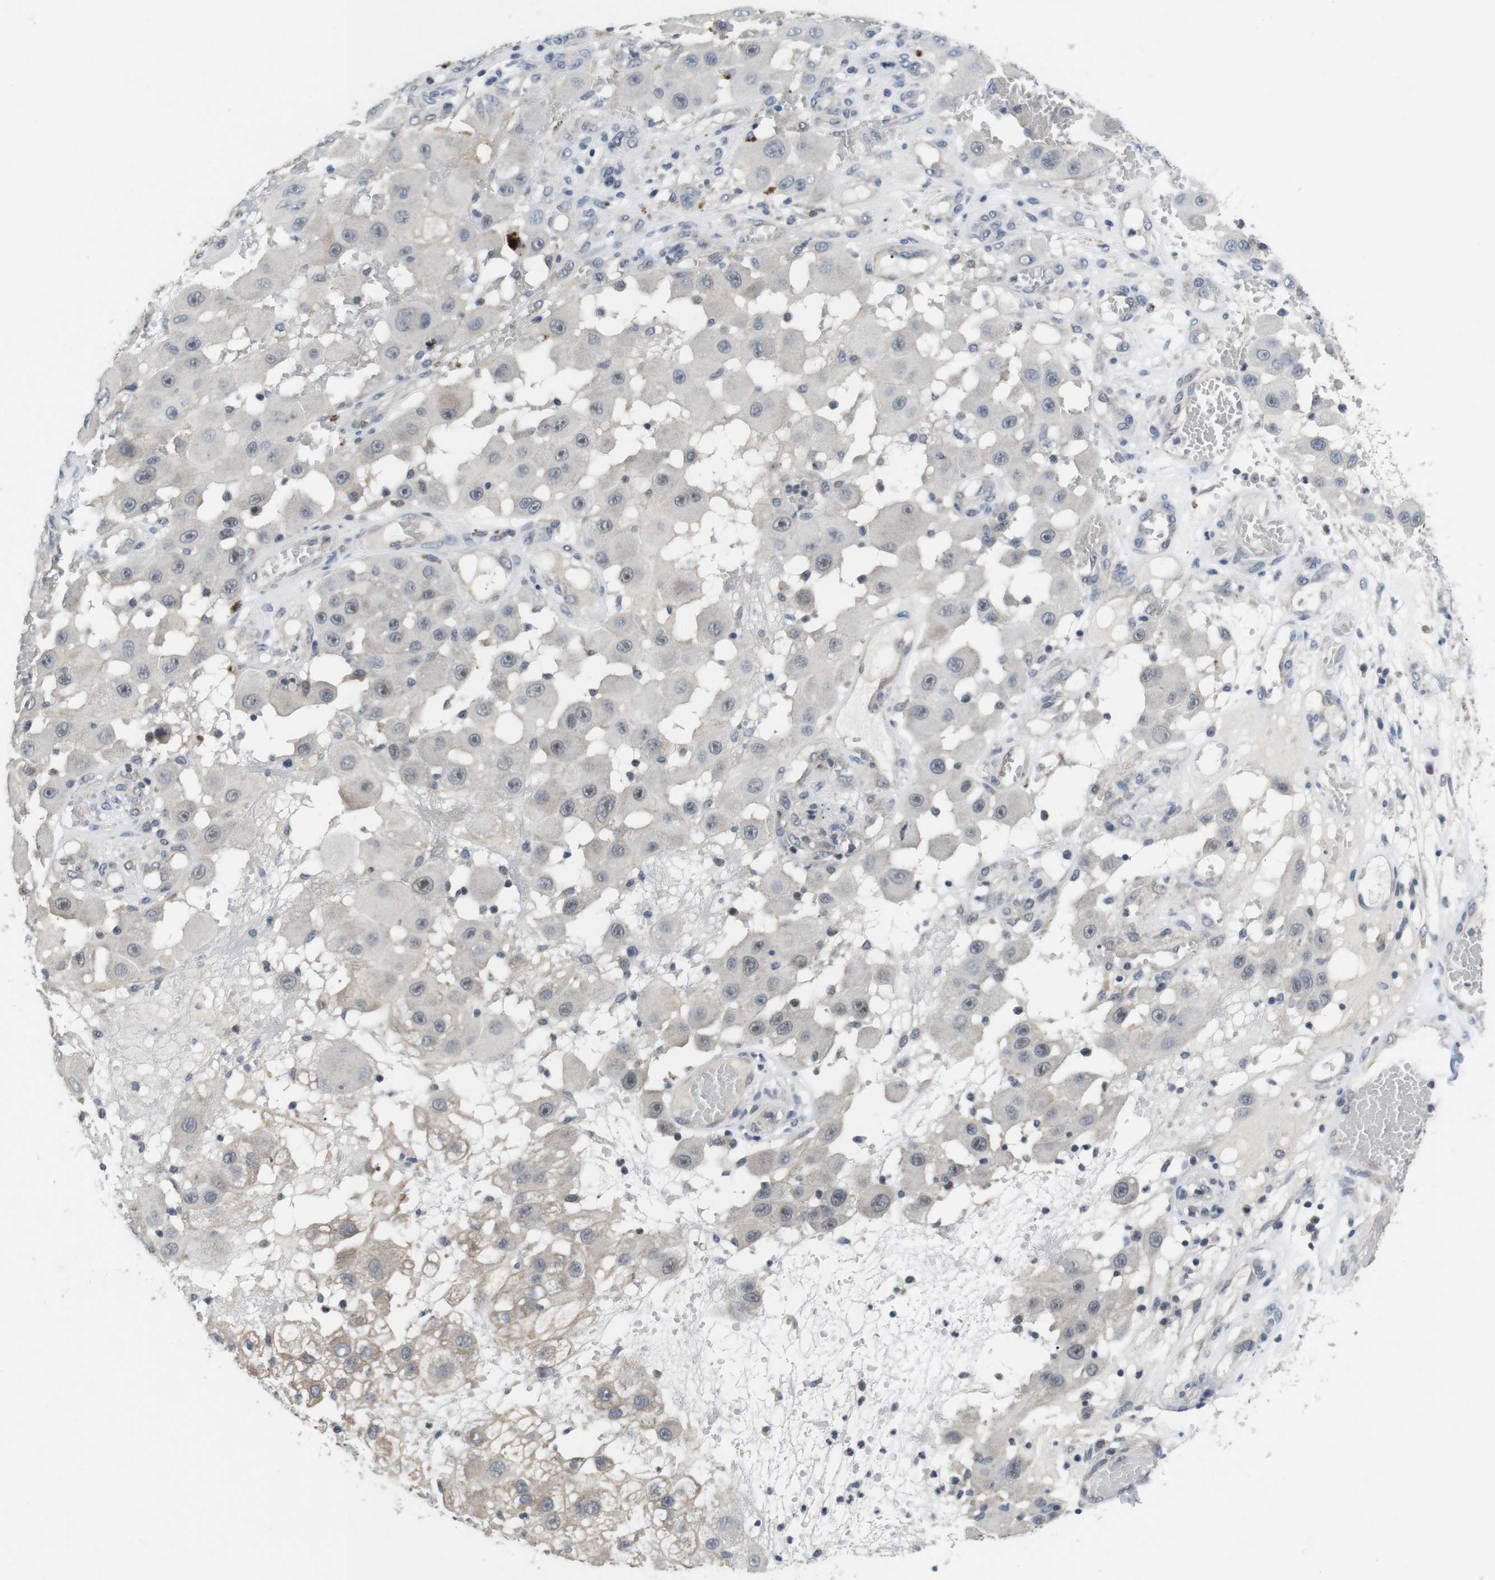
{"staining": {"intensity": "negative", "quantity": "none", "location": "none"}, "tissue": "melanoma", "cell_type": "Tumor cells", "image_type": "cancer", "snomed": [{"axis": "morphology", "description": "Malignant melanoma, NOS"}, {"axis": "topography", "description": "Skin"}], "caption": "Immunohistochemistry micrograph of neoplastic tissue: human melanoma stained with DAB shows no significant protein positivity in tumor cells.", "gene": "NECTIN1", "patient": {"sex": "female", "age": 81}}